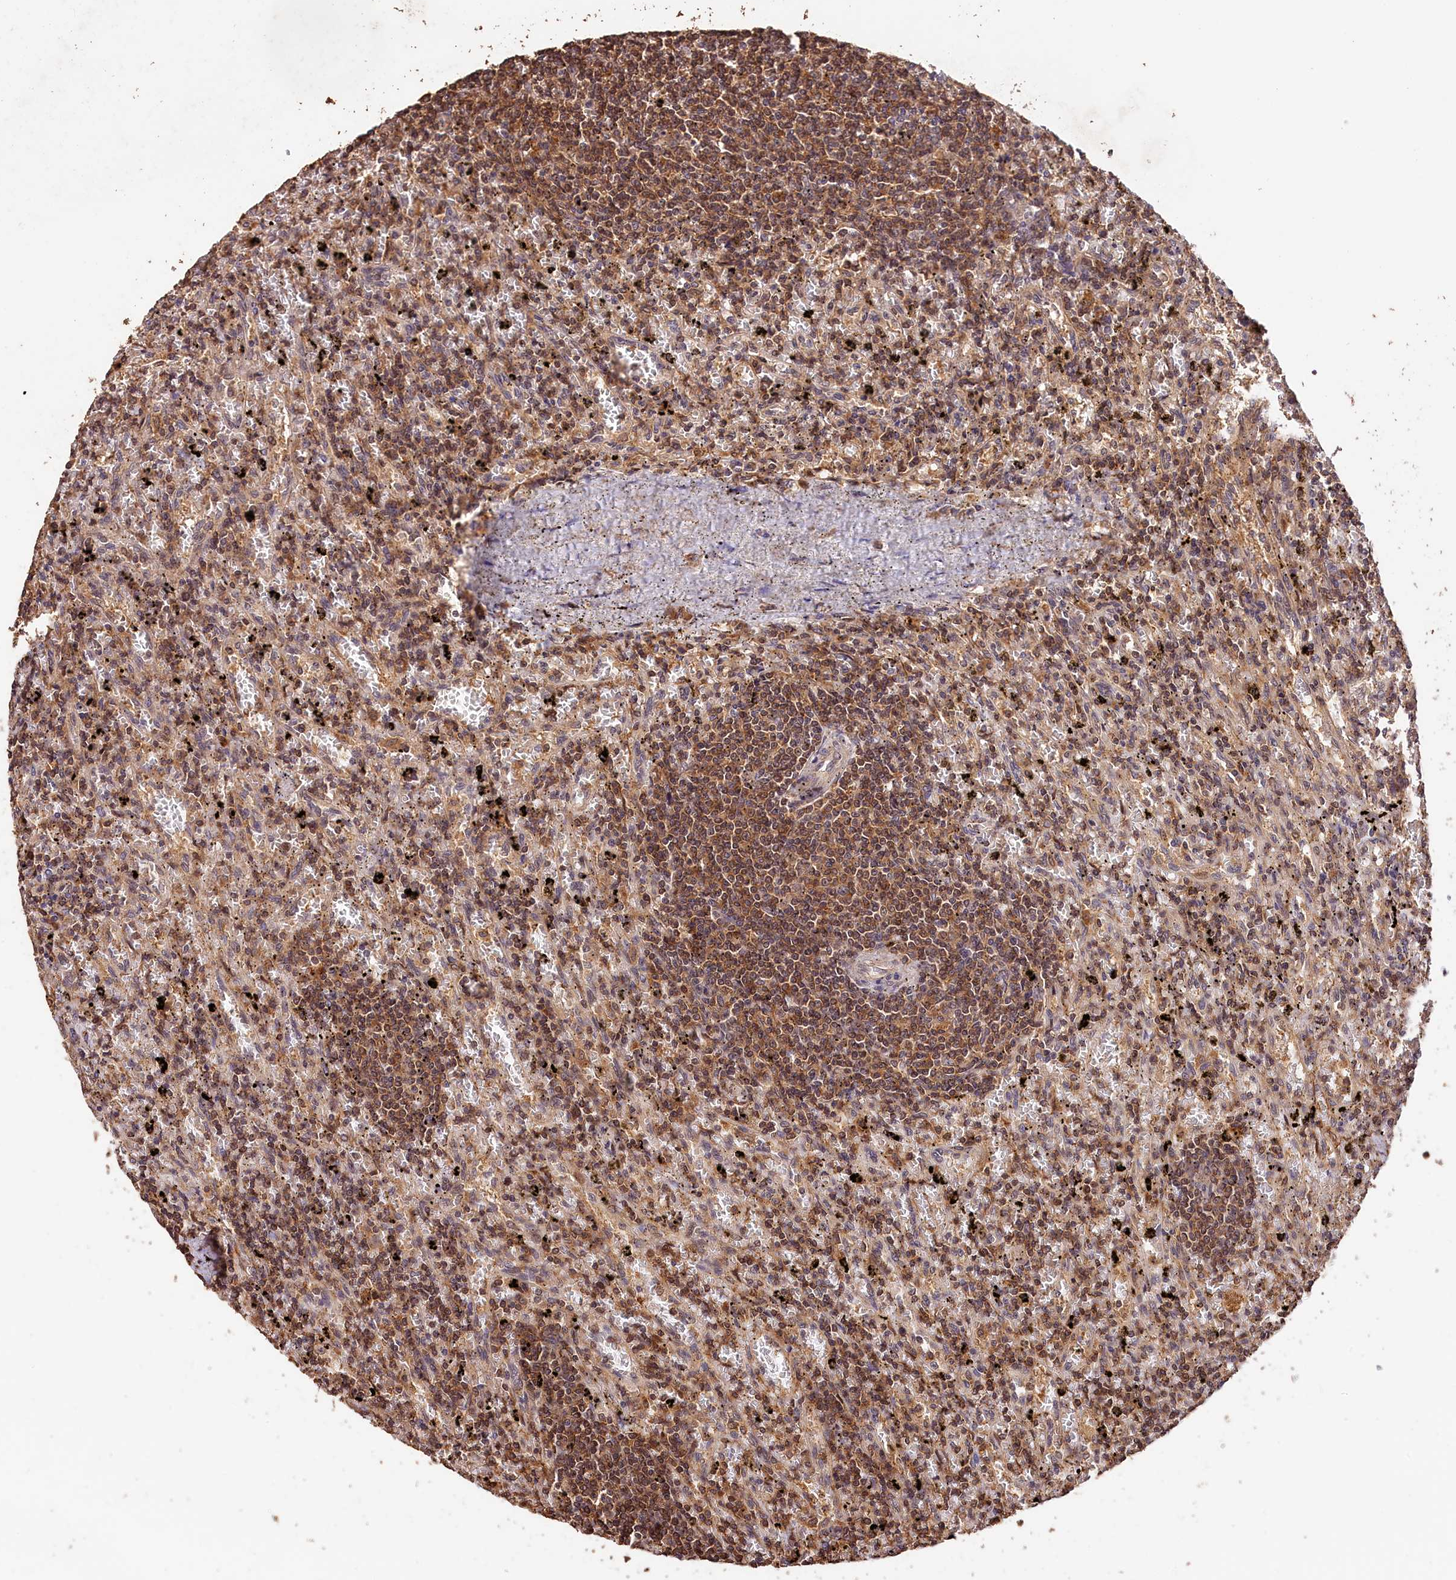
{"staining": {"intensity": "moderate", "quantity": ">75%", "location": "cytoplasmic/membranous,nuclear"}, "tissue": "lymphoma", "cell_type": "Tumor cells", "image_type": "cancer", "snomed": [{"axis": "morphology", "description": "Malignant lymphoma, non-Hodgkin's type, Low grade"}, {"axis": "topography", "description": "Spleen"}], "caption": "The micrograph exhibits a brown stain indicating the presence of a protein in the cytoplasmic/membranous and nuclear of tumor cells in low-grade malignant lymphoma, non-Hodgkin's type. Nuclei are stained in blue.", "gene": "KPTN", "patient": {"sex": "male", "age": 76}}